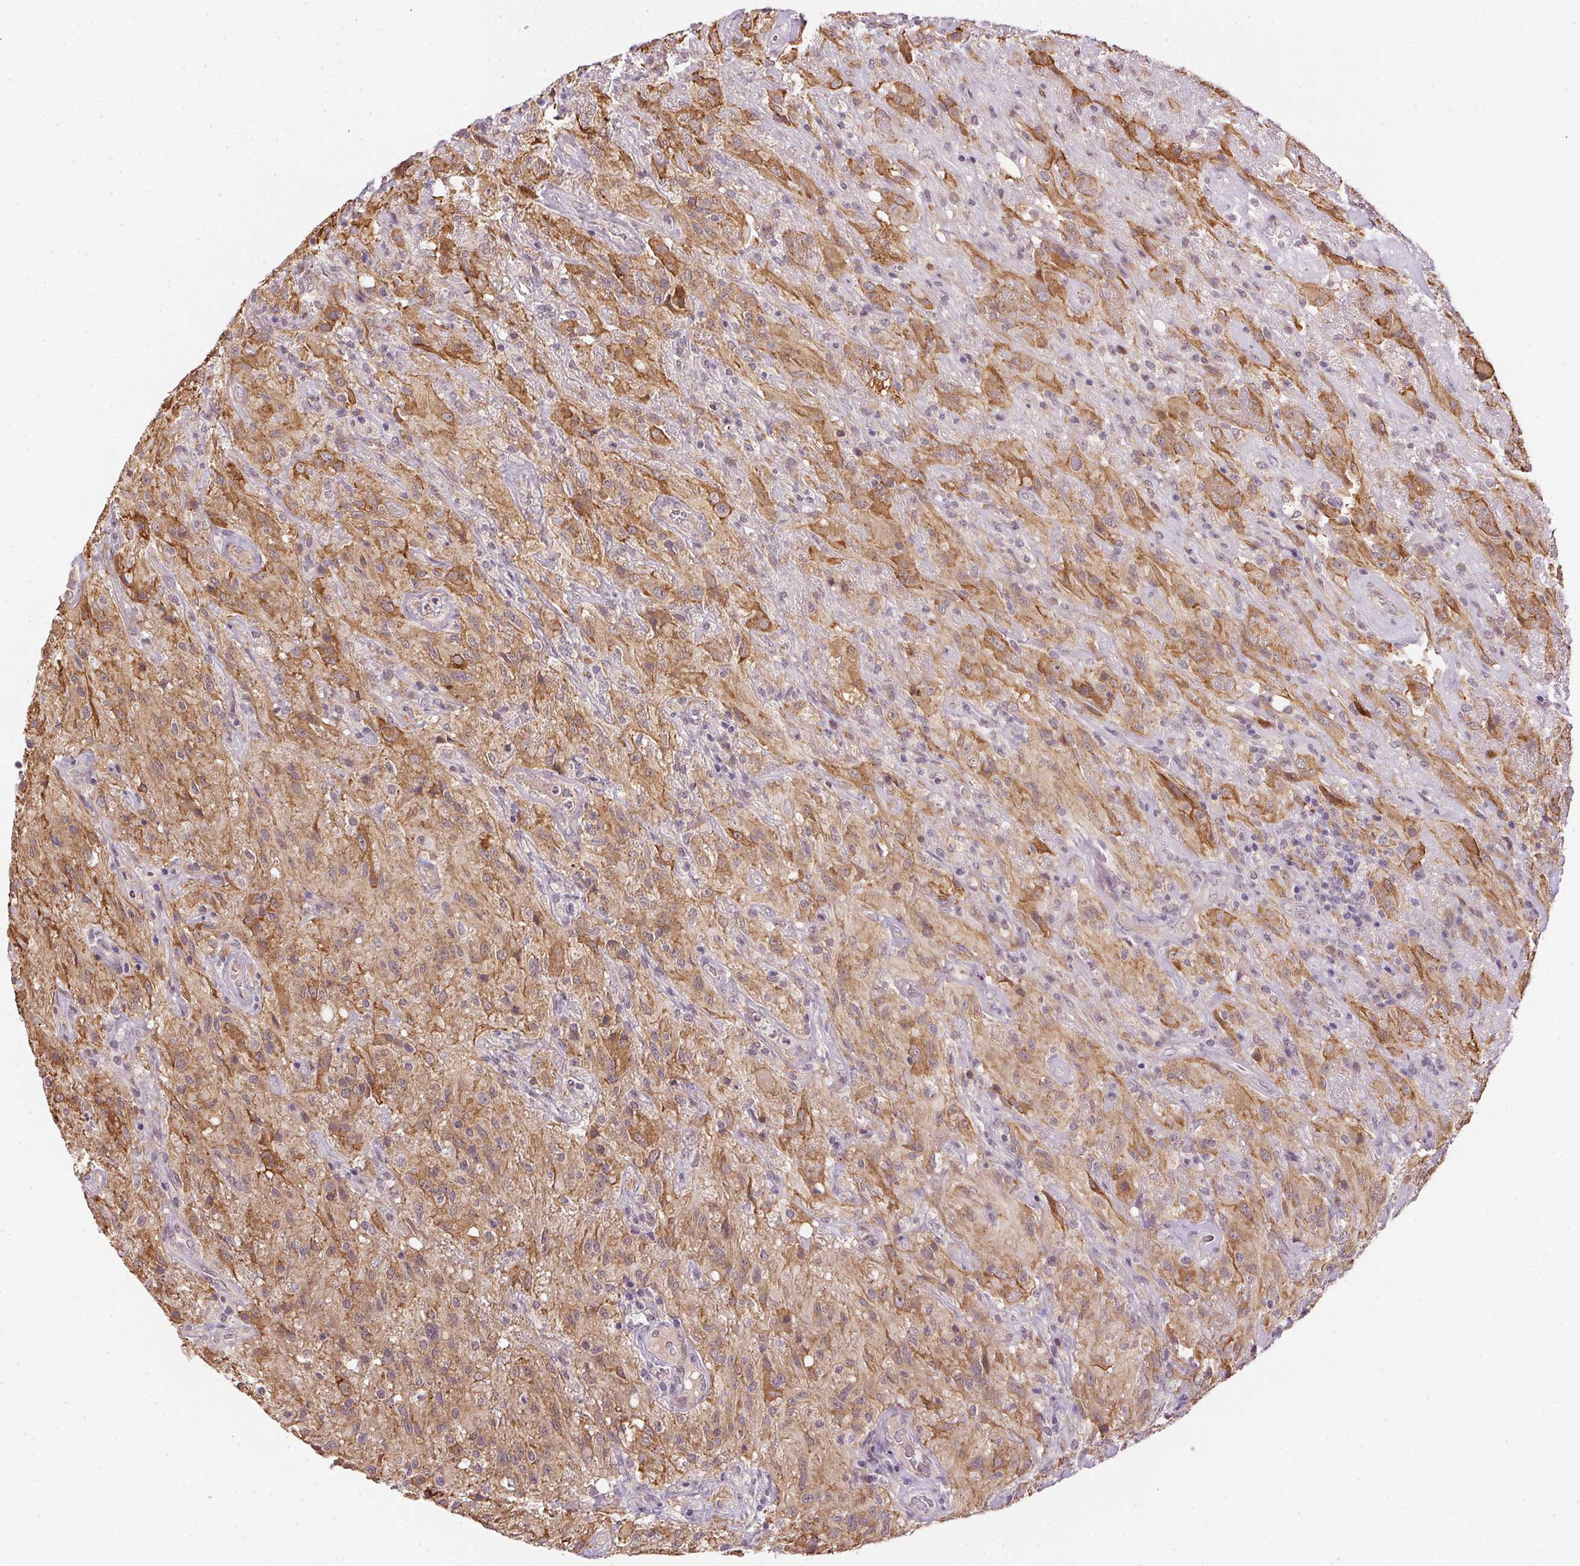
{"staining": {"intensity": "moderate", "quantity": "<25%", "location": "cytoplasmic/membranous"}, "tissue": "glioma", "cell_type": "Tumor cells", "image_type": "cancer", "snomed": [{"axis": "morphology", "description": "Glioma, malignant, High grade"}, {"axis": "topography", "description": "Brain"}], "caption": "Brown immunohistochemical staining in malignant high-grade glioma displays moderate cytoplasmic/membranous staining in about <25% of tumor cells.", "gene": "CFAP92", "patient": {"sex": "male", "age": 46}}